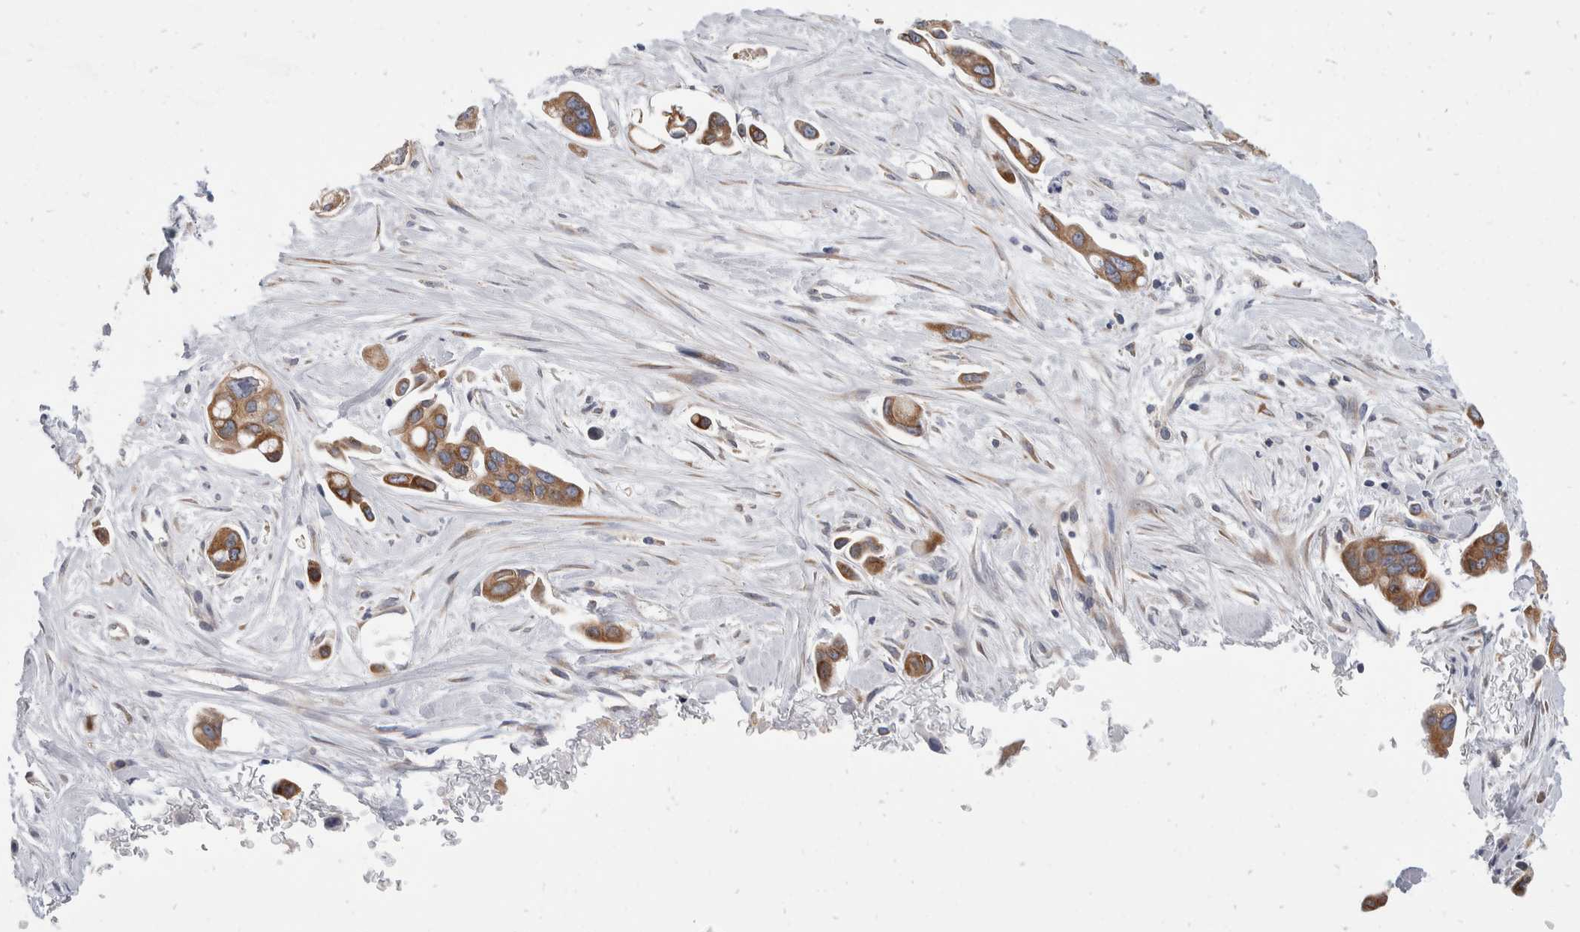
{"staining": {"intensity": "moderate", "quantity": ">75%", "location": "cytoplasmic/membranous"}, "tissue": "pancreatic cancer", "cell_type": "Tumor cells", "image_type": "cancer", "snomed": [{"axis": "morphology", "description": "Adenocarcinoma, NOS"}, {"axis": "topography", "description": "Pancreas"}], "caption": "The immunohistochemical stain shows moderate cytoplasmic/membranous expression in tumor cells of pancreatic cancer (adenocarcinoma) tissue. (IHC, brightfield microscopy, high magnification).", "gene": "TMEM245", "patient": {"sex": "male", "age": 53}}